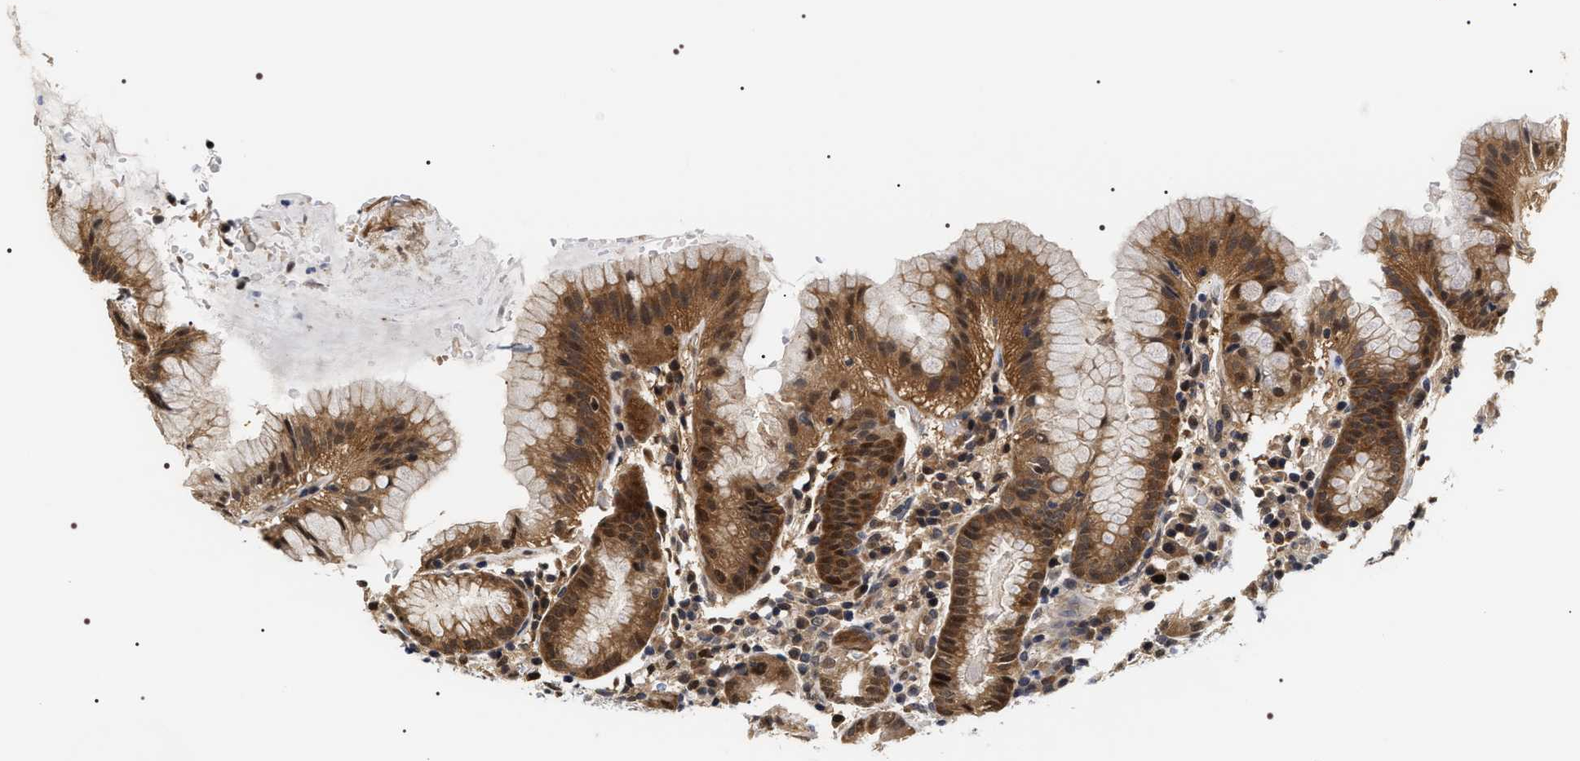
{"staining": {"intensity": "moderate", "quantity": "25%-75%", "location": "cytoplasmic/membranous,nuclear"}, "tissue": "stomach", "cell_type": "Glandular cells", "image_type": "normal", "snomed": [{"axis": "morphology", "description": "Normal tissue, NOS"}, {"axis": "topography", "description": "Stomach"}, {"axis": "topography", "description": "Stomach, lower"}], "caption": "Immunohistochemistry (IHC) of unremarkable human stomach demonstrates medium levels of moderate cytoplasmic/membranous,nuclear expression in about 25%-75% of glandular cells. The protein is shown in brown color, while the nuclei are stained blue.", "gene": "BAG6", "patient": {"sex": "female", "age": 75}}